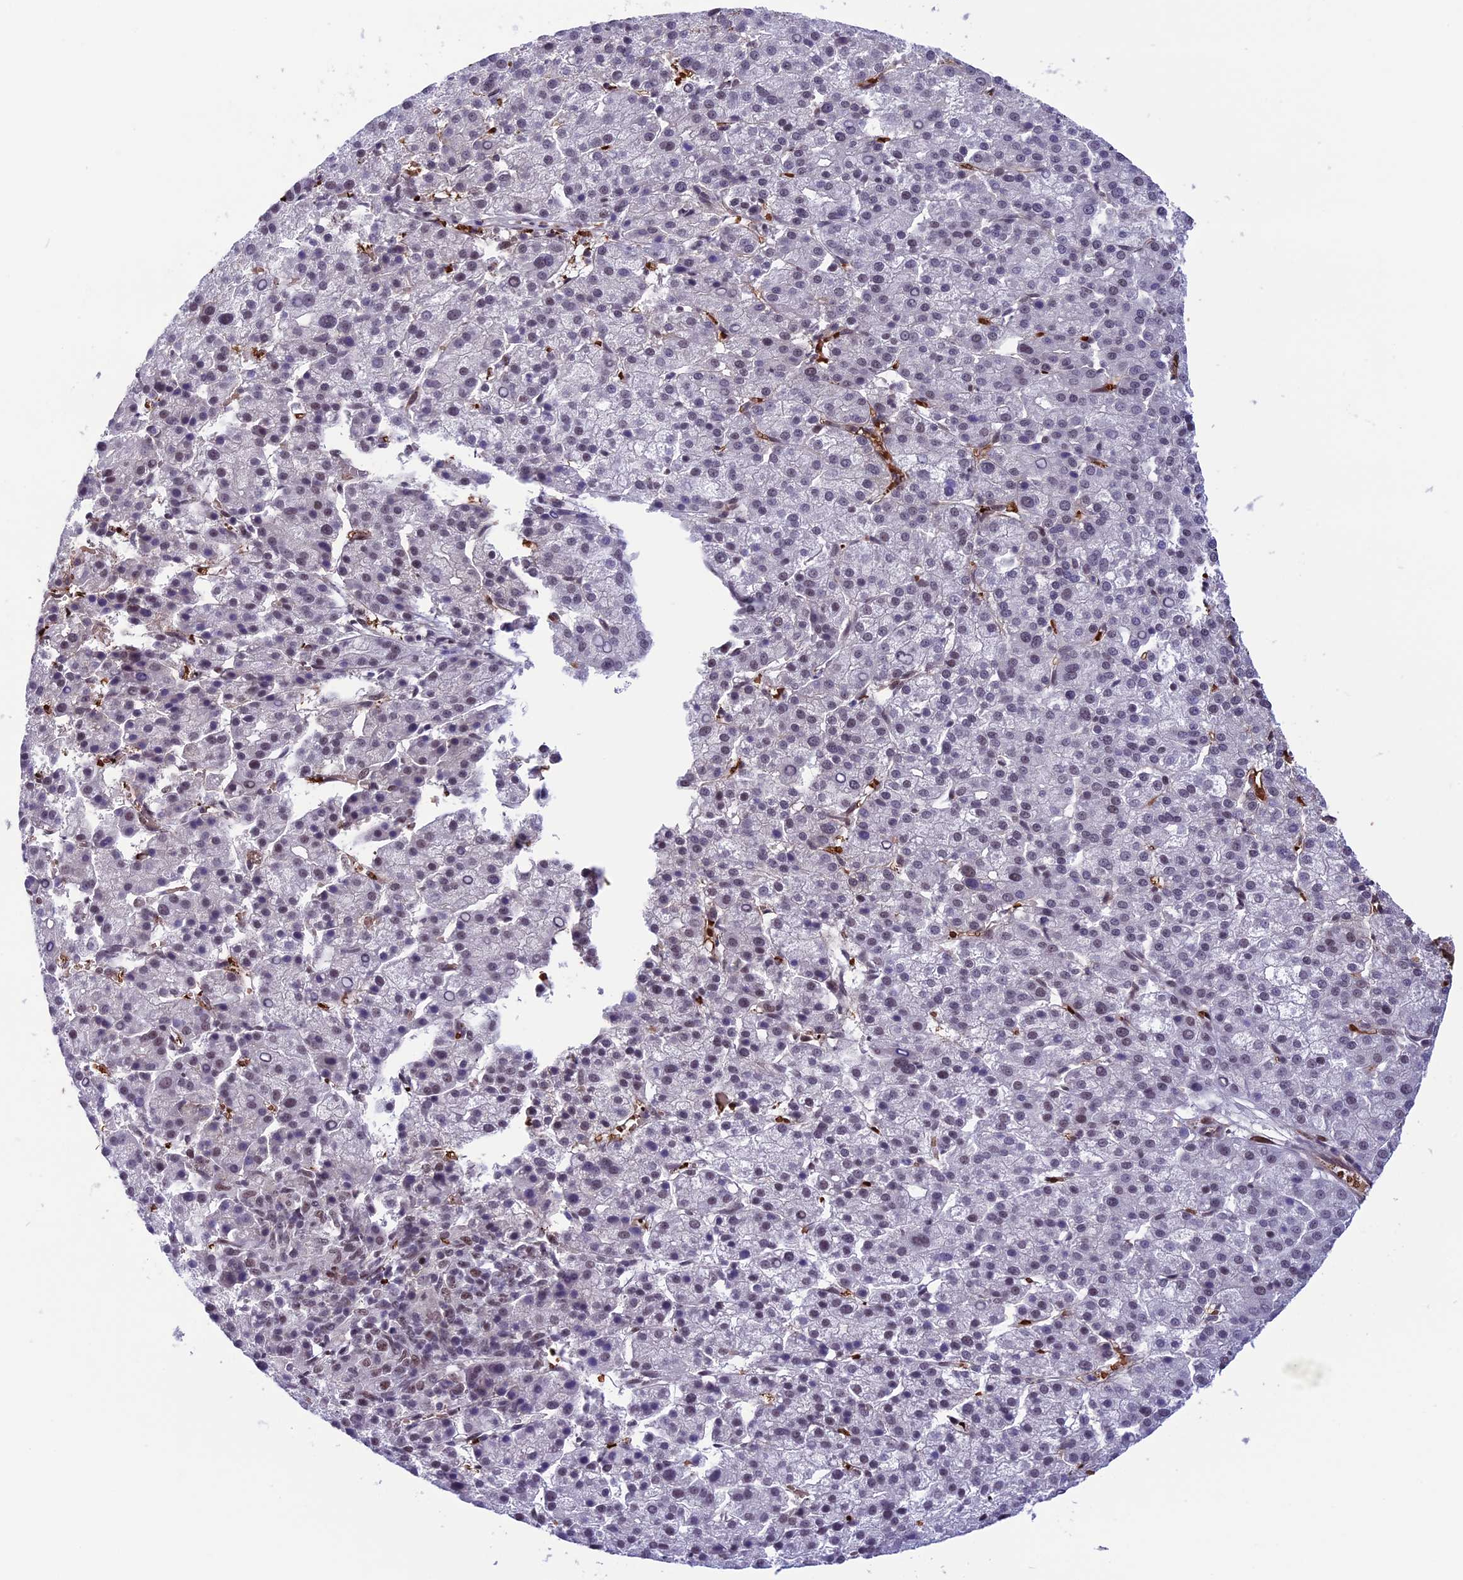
{"staining": {"intensity": "weak", "quantity": "25%-75%", "location": "nuclear"}, "tissue": "liver cancer", "cell_type": "Tumor cells", "image_type": "cancer", "snomed": [{"axis": "morphology", "description": "Carcinoma, Hepatocellular, NOS"}, {"axis": "topography", "description": "Liver"}], "caption": "Immunohistochemical staining of human liver cancer reveals weak nuclear protein expression in approximately 25%-75% of tumor cells.", "gene": "MPHOSPH8", "patient": {"sex": "female", "age": 58}}